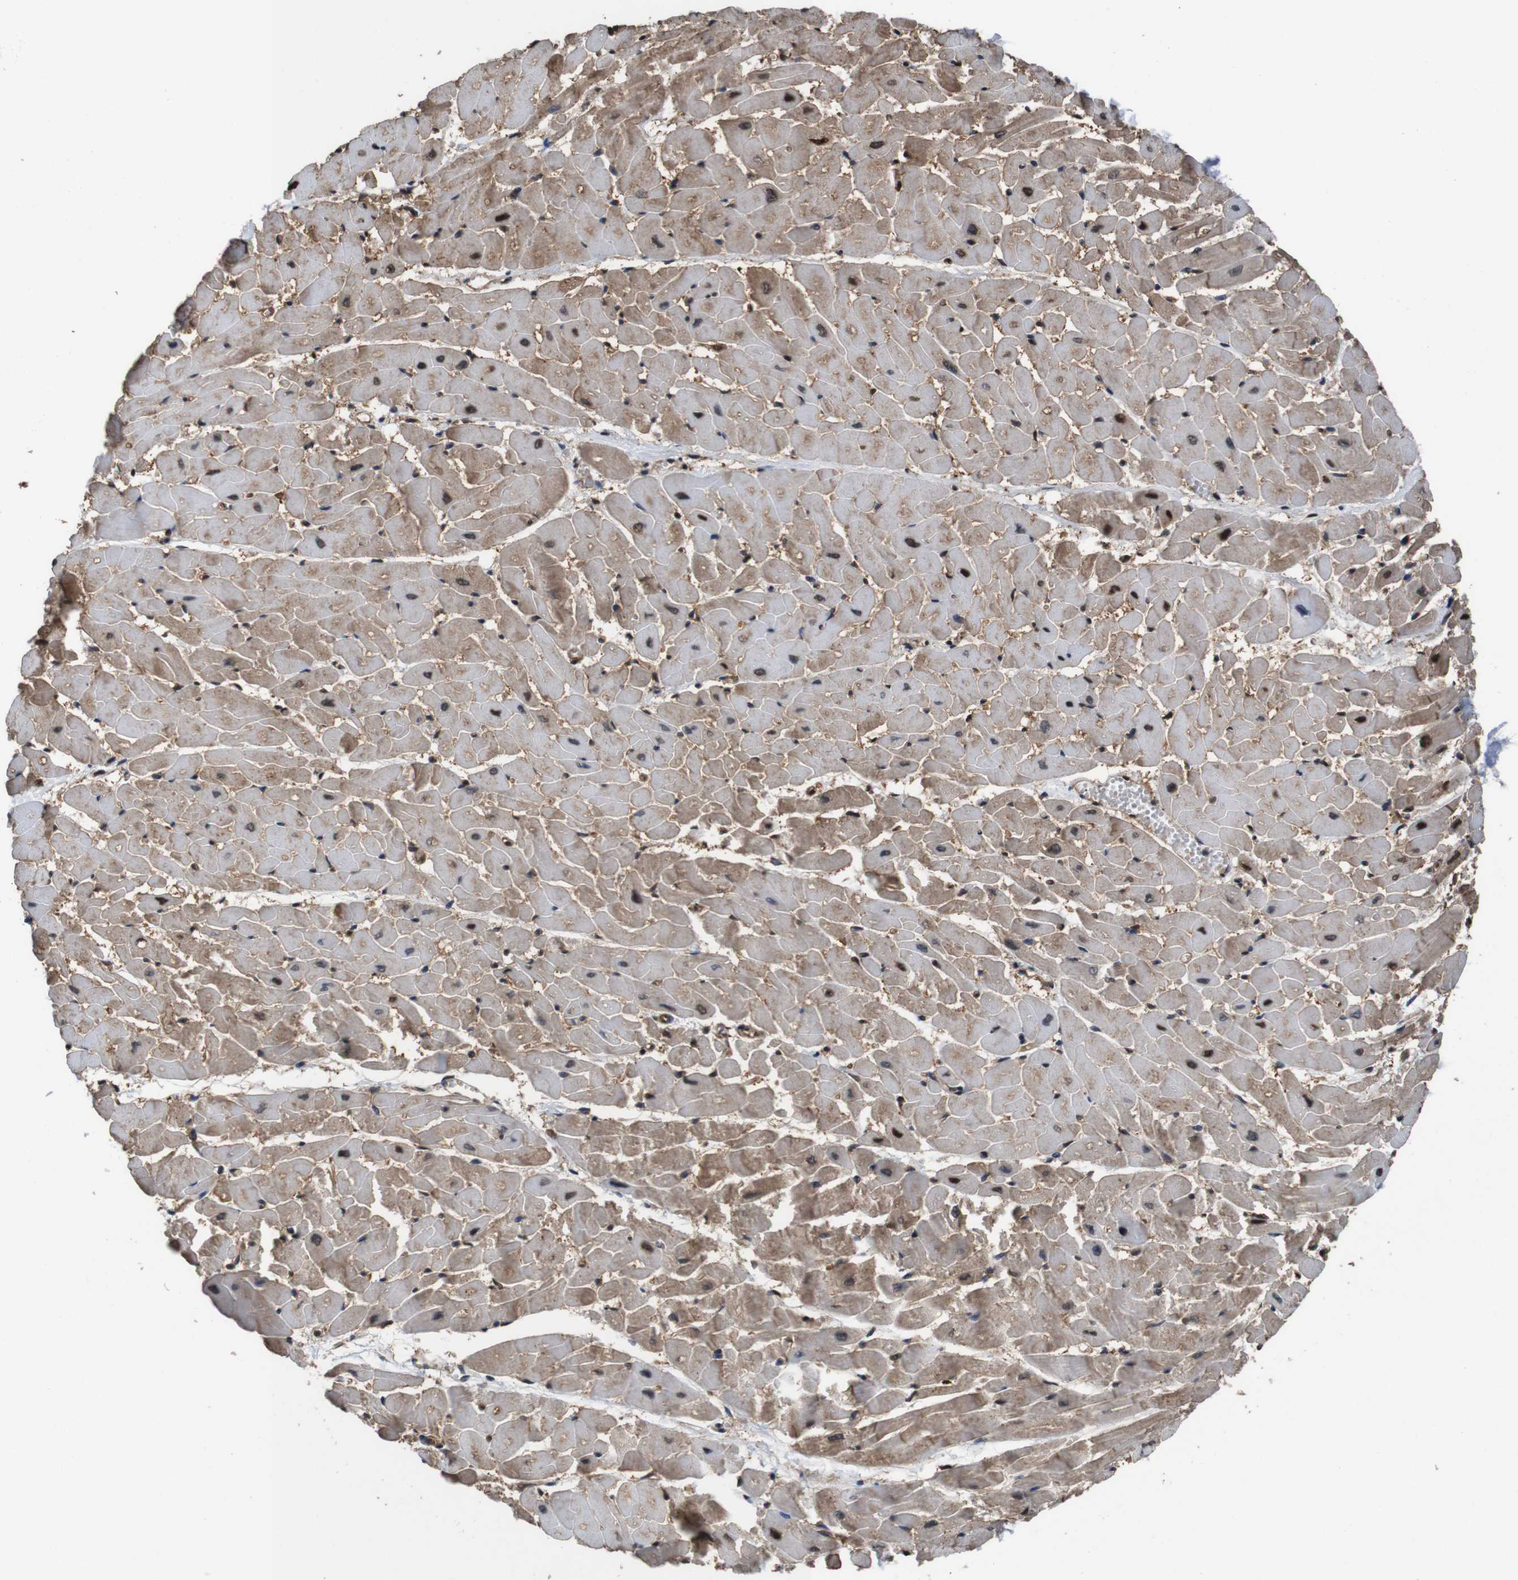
{"staining": {"intensity": "moderate", "quantity": "25%-75%", "location": "cytoplasmic/membranous"}, "tissue": "heart muscle", "cell_type": "Cardiomyocytes", "image_type": "normal", "snomed": [{"axis": "morphology", "description": "Normal tissue, NOS"}, {"axis": "topography", "description": "Heart"}], "caption": "Heart muscle stained with a protein marker displays moderate staining in cardiomyocytes.", "gene": "VCP", "patient": {"sex": "female", "age": 19}}